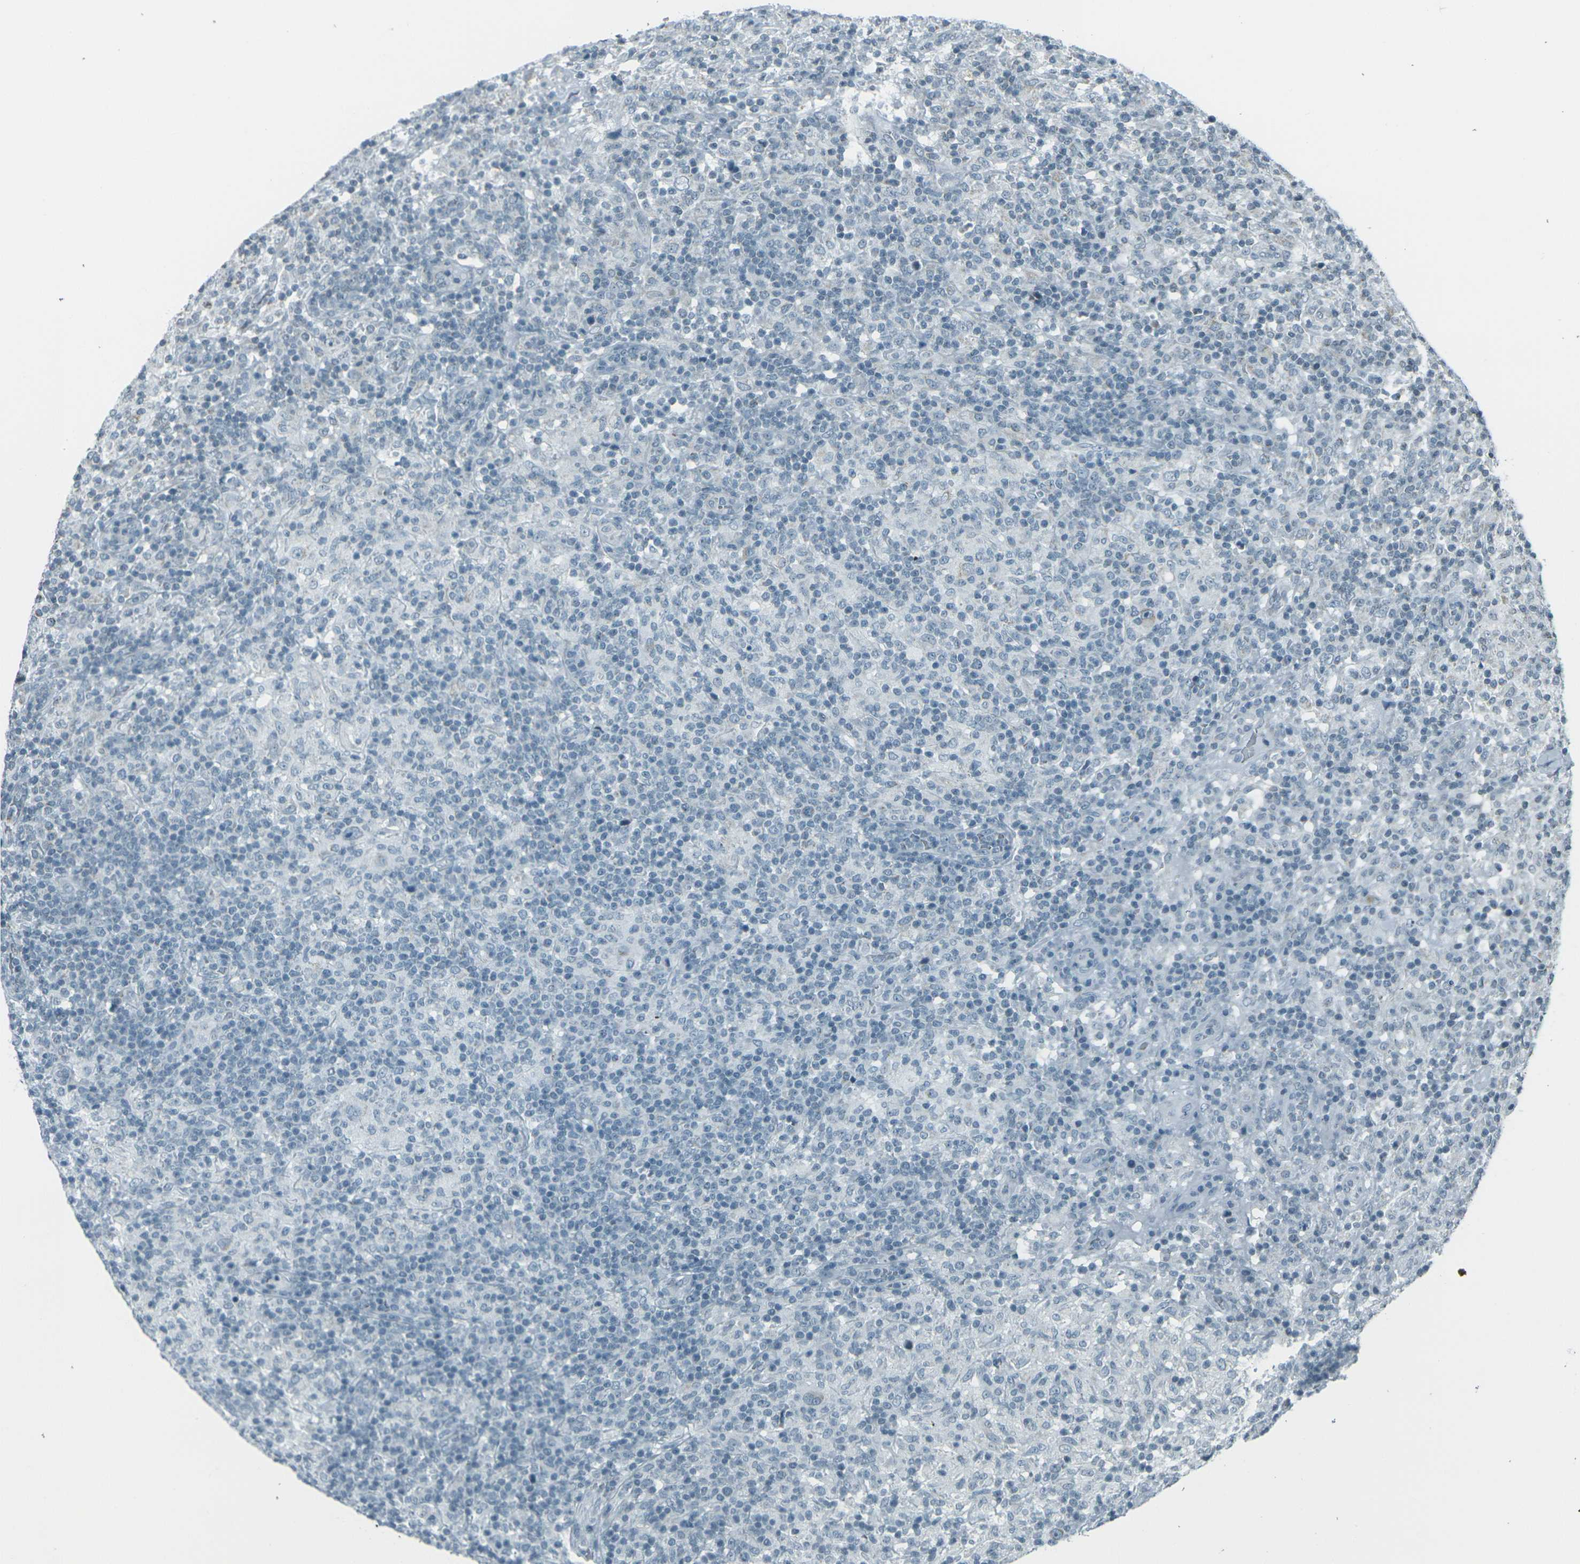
{"staining": {"intensity": "negative", "quantity": "none", "location": "none"}, "tissue": "lymphoma", "cell_type": "Tumor cells", "image_type": "cancer", "snomed": [{"axis": "morphology", "description": "Hodgkin's disease, NOS"}, {"axis": "topography", "description": "Lymph node"}], "caption": "Histopathology image shows no significant protein positivity in tumor cells of lymphoma.", "gene": "H2BC1", "patient": {"sex": "male", "age": 70}}